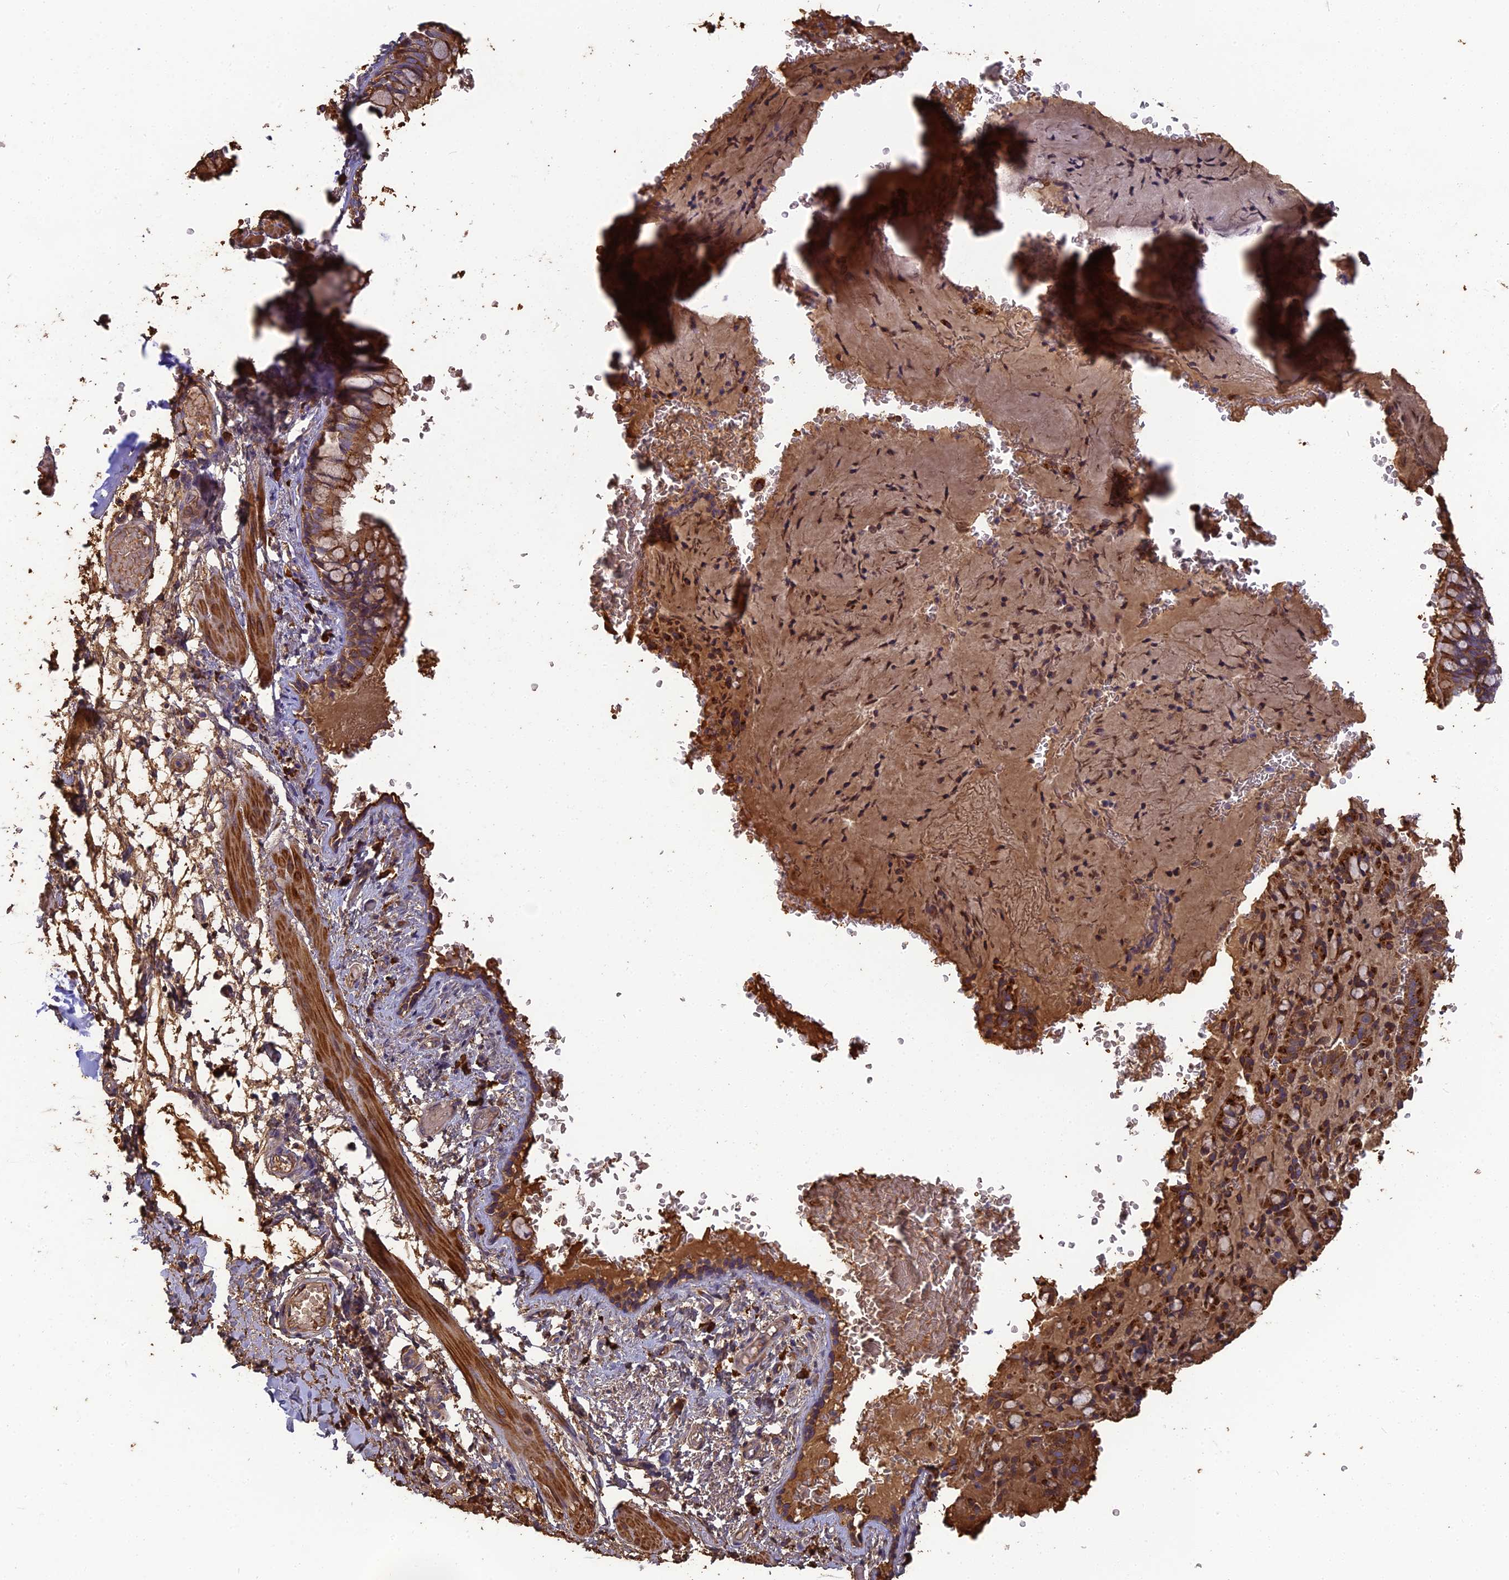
{"staining": {"intensity": "strong", "quantity": ">75%", "location": "cytoplasmic/membranous"}, "tissue": "bronchus", "cell_type": "Respiratory epithelial cells", "image_type": "normal", "snomed": [{"axis": "morphology", "description": "Normal tissue, NOS"}, {"axis": "topography", "description": "Cartilage tissue"}, {"axis": "topography", "description": "Bronchus"}], "caption": "IHC of unremarkable human bronchus reveals high levels of strong cytoplasmic/membranous positivity in approximately >75% of respiratory epithelial cells.", "gene": "ERMAP", "patient": {"sex": "female", "age": 36}}